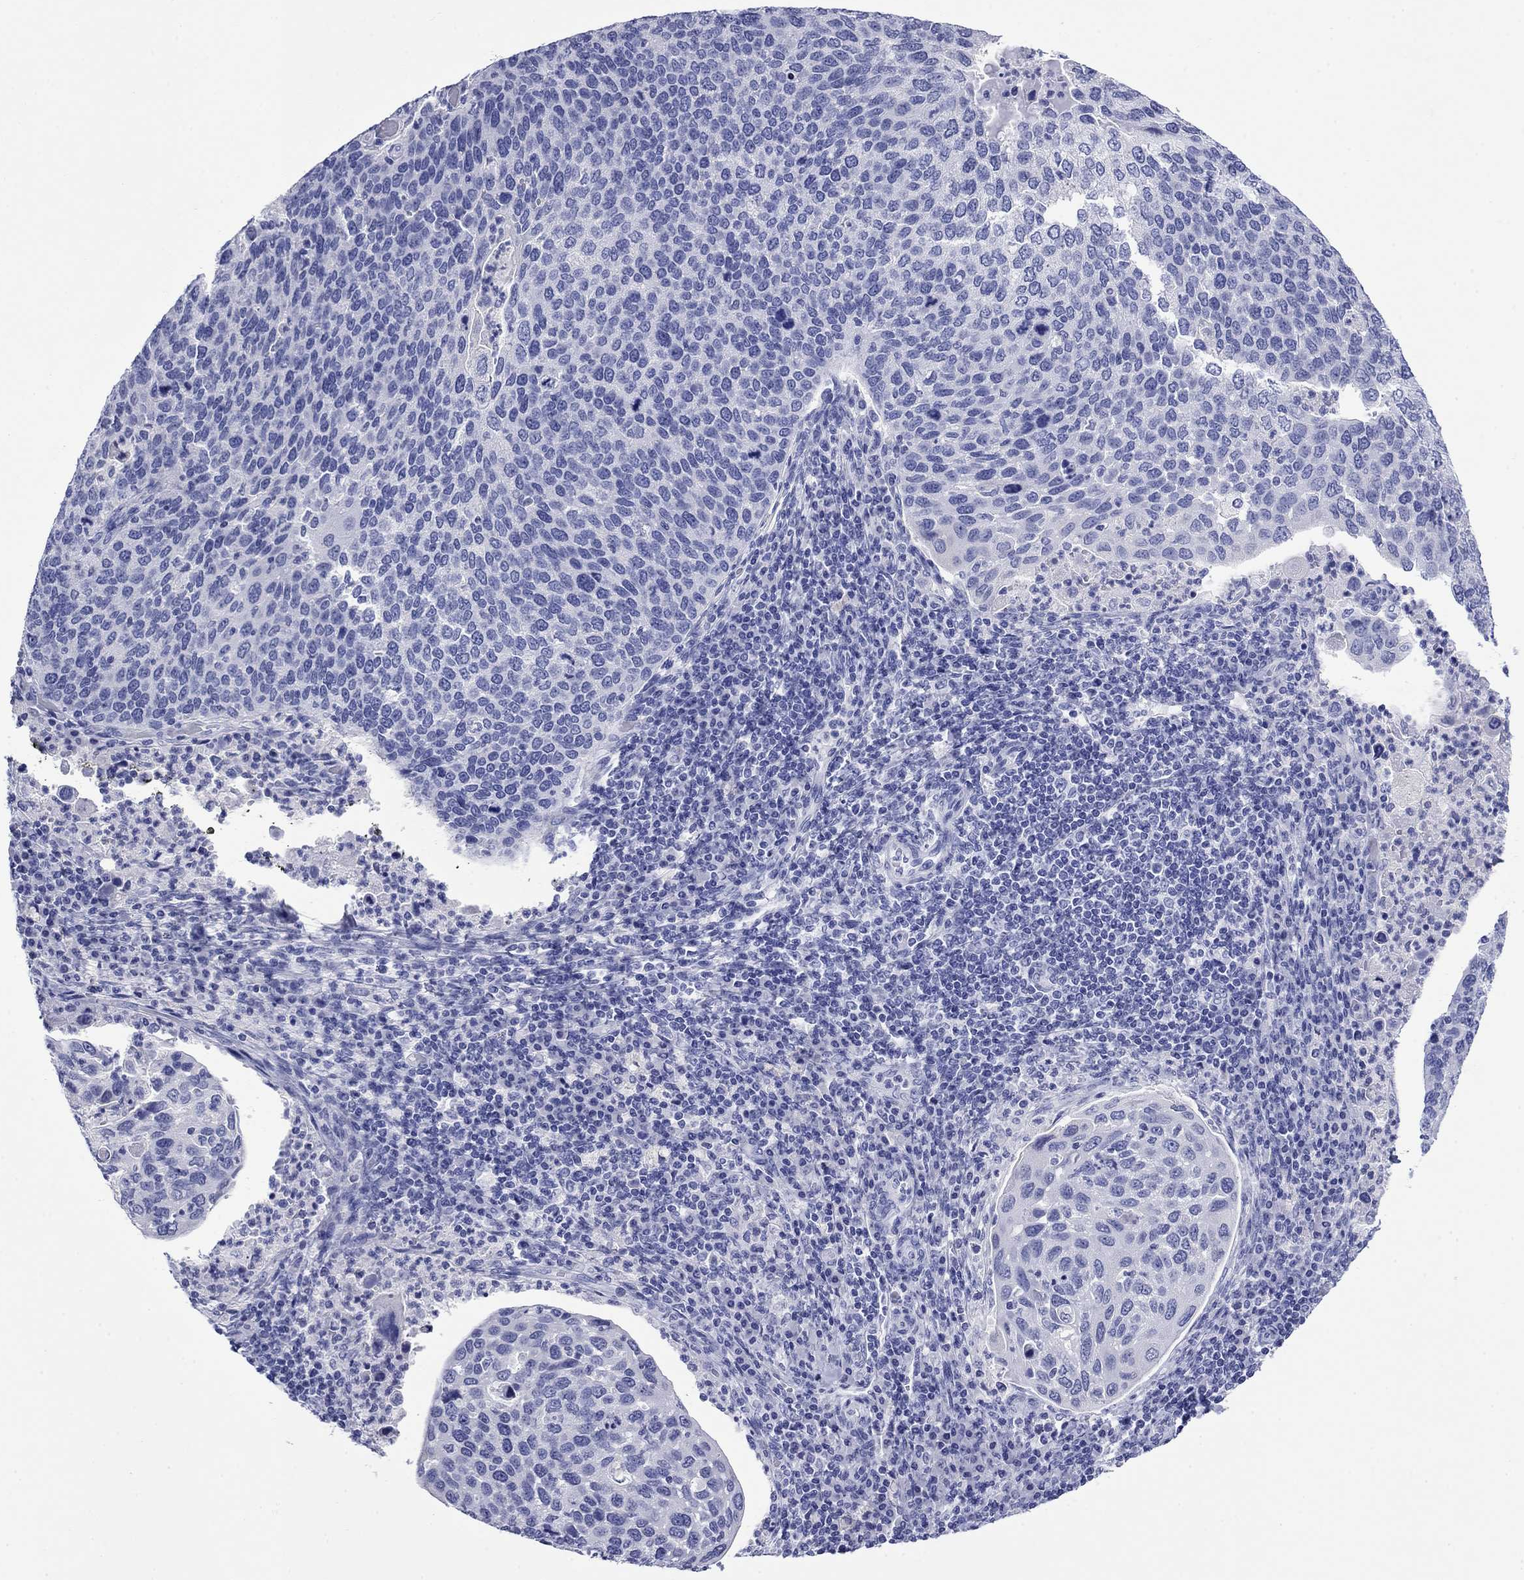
{"staining": {"intensity": "negative", "quantity": "none", "location": "none"}, "tissue": "cervical cancer", "cell_type": "Tumor cells", "image_type": "cancer", "snomed": [{"axis": "morphology", "description": "Squamous cell carcinoma, NOS"}, {"axis": "topography", "description": "Cervix"}], "caption": "Cervical cancer (squamous cell carcinoma) was stained to show a protein in brown. There is no significant expression in tumor cells. Nuclei are stained in blue.", "gene": "GIP", "patient": {"sex": "female", "age": 54}}